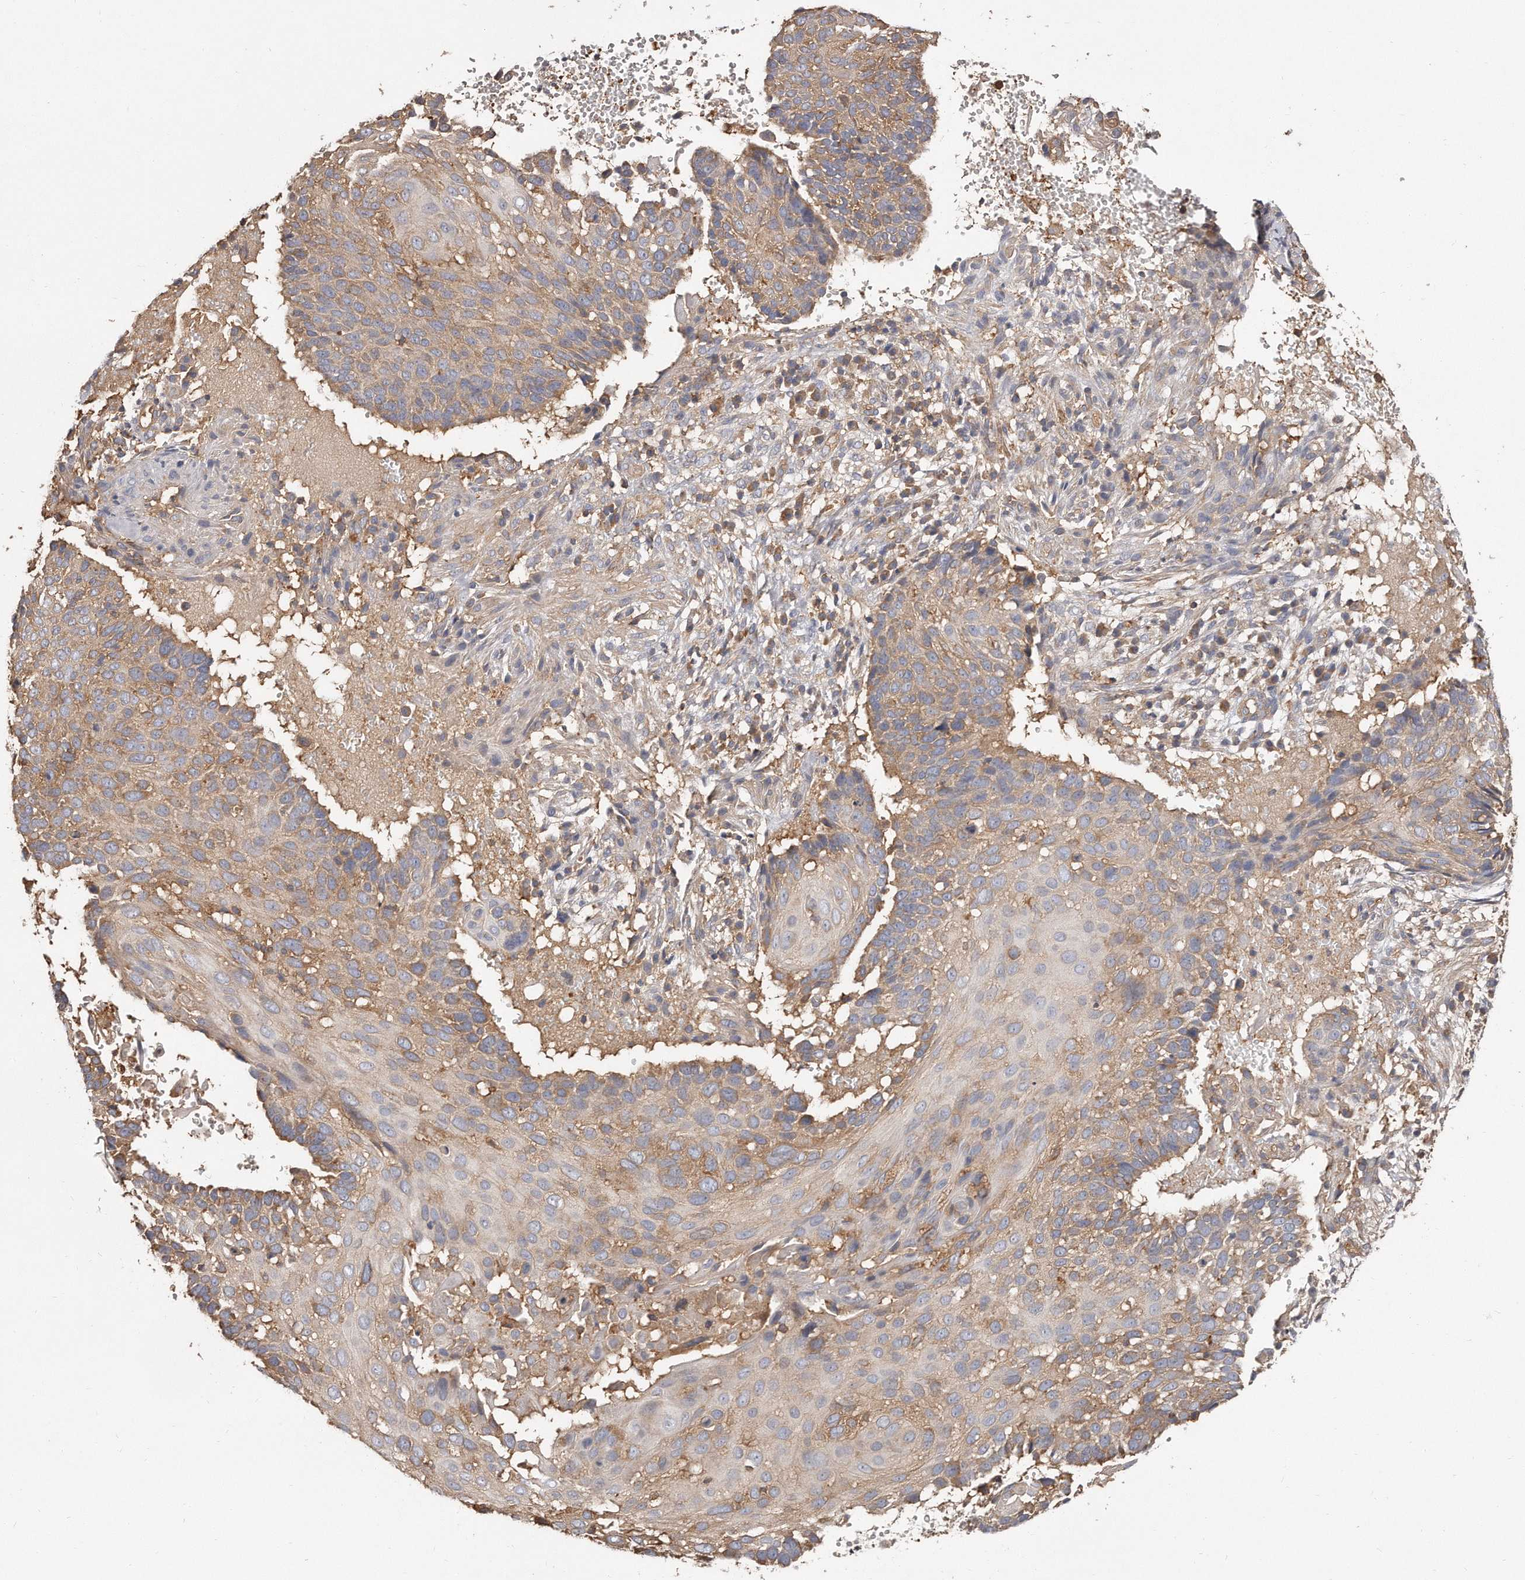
{"staining": {"intensity": "weak", "quantity": ">75%", "location": "cytoplasmic/membranous"}, "tissue": "cervical cancer", "cell_type": "Tumor cells", "image_type": "cancer", "snomed": [{"axis": "morphology", "description": "Squamous cell carcinoma, NOS"}, {"axis": "topography", "description": "Cervix"}], "caption": "This histopathology image reveals cervical cancer (squamous cell carcinoma) stained with immunohistochemistry to label a protein in brown. The cytoplasmic/membranous of tumor cells show weak positivity for the protein. Nuclei are counter-stained blue.", "gene": "CAP1", "patient": {"sex": "female", "age": 74}}